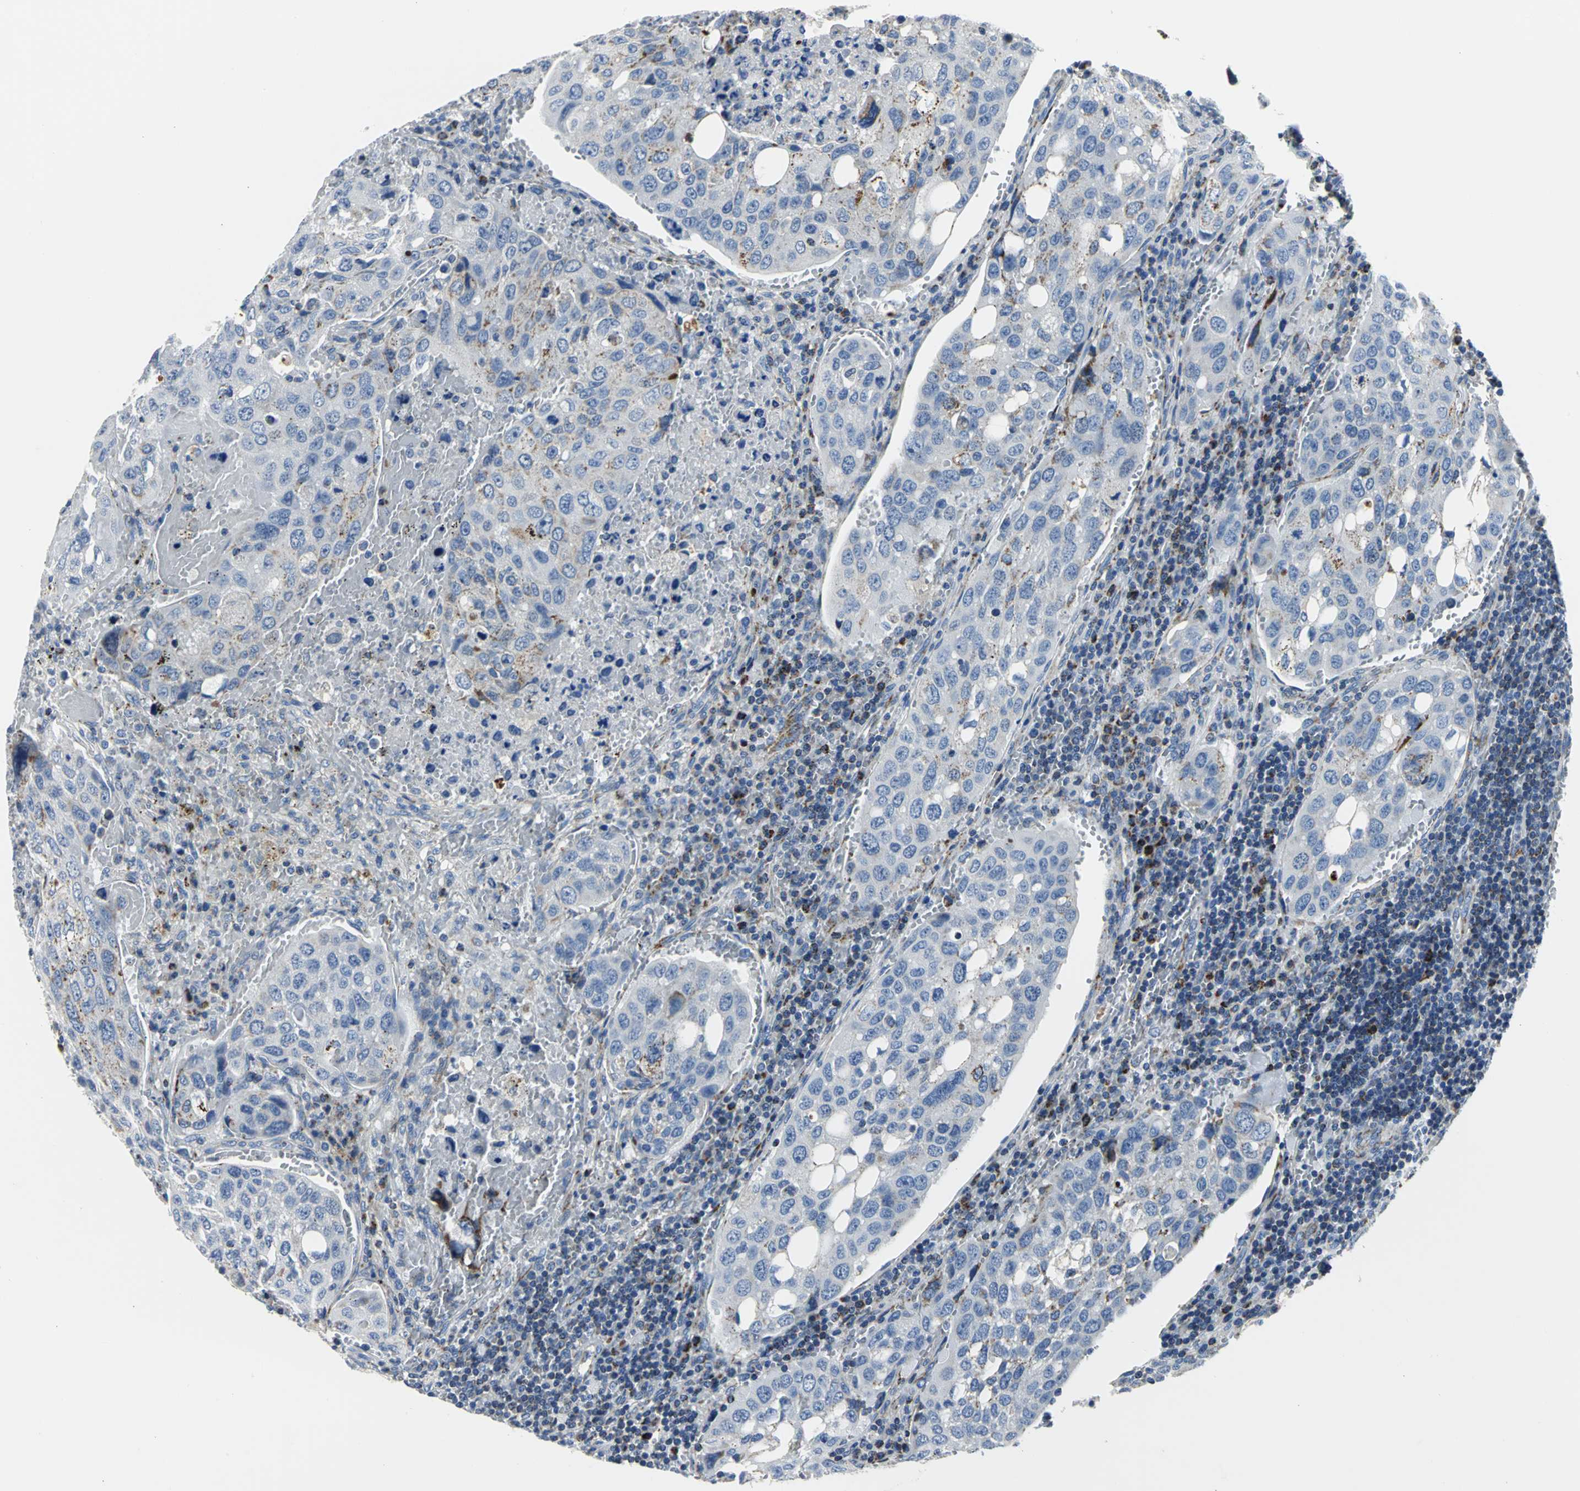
{"staining": {"intensity": "weak", "quantity": "<25%", "location": "cytoplasmic/membranous"}, "tissue": "urothelial cancer", "cell_type": "Tumor cells", "image_type": "cancer", "snomed": [{"axis": "morphology", "description": "Urothelial carcinoma, High grade"}, {"axis": "topography", "description": "Lymph node"}, {"axis": "topography", "description": "Urinary bladder"}], "caption": "A histopathology image of human urothelial cancer is negative for staining in tumor cells.", "gene": "IFI6", "patient": {"sex": "male", "age": 51}}